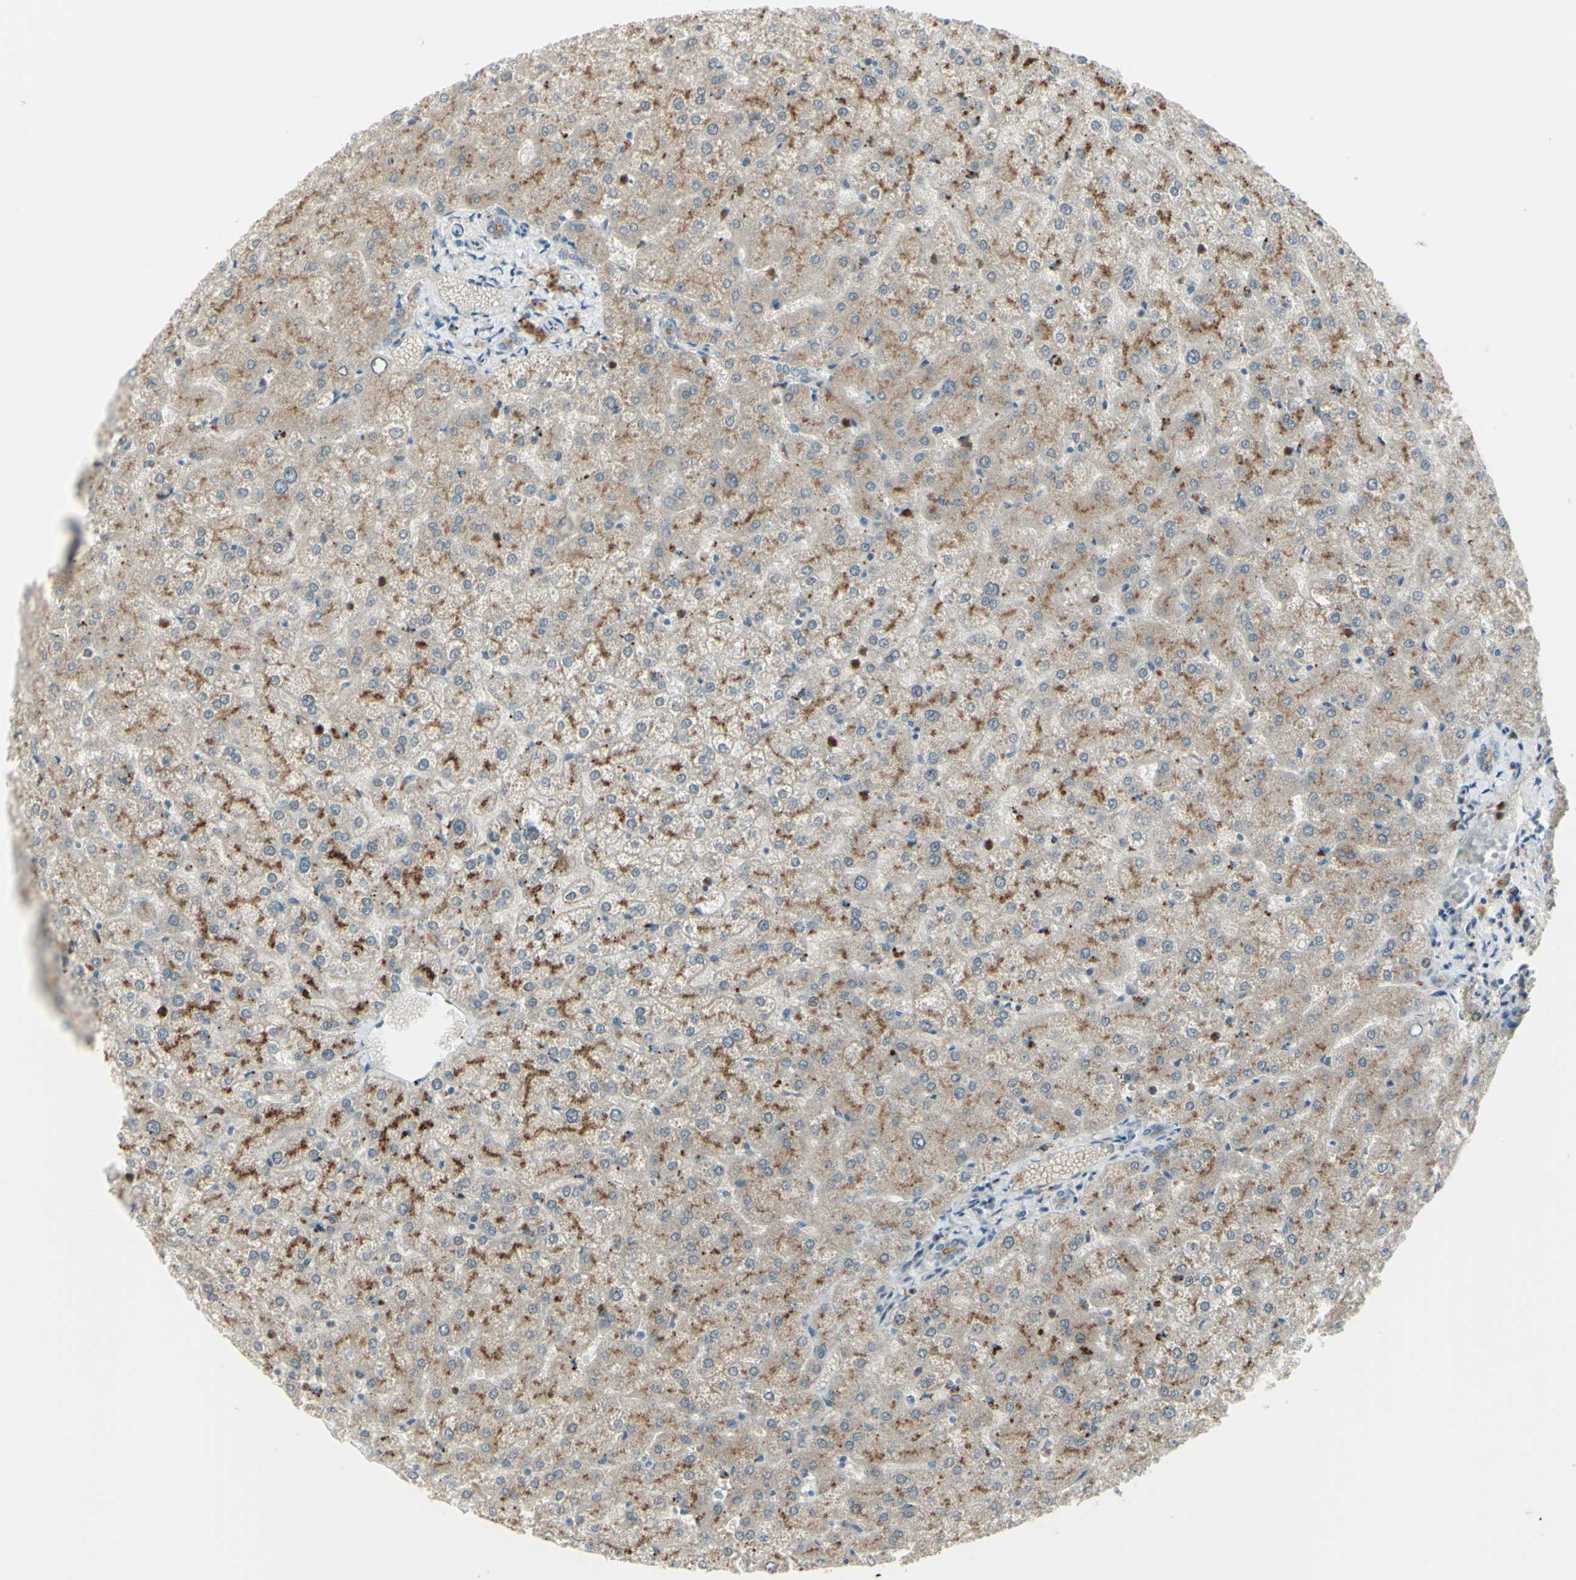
{"staining": {"intensity": "weak", "quantity": ">75%", "location": "cytoplasmic/membranous"}, "tissue": "liver", "cell_type": "Cholangiocytes", "image_type": "normal", "snomed": [{"axis": "morphology", "description": "Normal tissue, NOS"}, {"axis": "topography", "description": "Liver"}], "caption": "DAB immunohistochemical staining of unremarkable human liver exhibits weak cytoplasmic/membranous protein positivity in about >75% of cholangiocytes. The protein is stained brown, and the nuclei are stained in blue (DAB (3,3'-diaminobenzidine) IHC with brightfield microscopy, high magnification).", "gene": "LMTK2", "patient": {"sex": "female", "age": 32}}